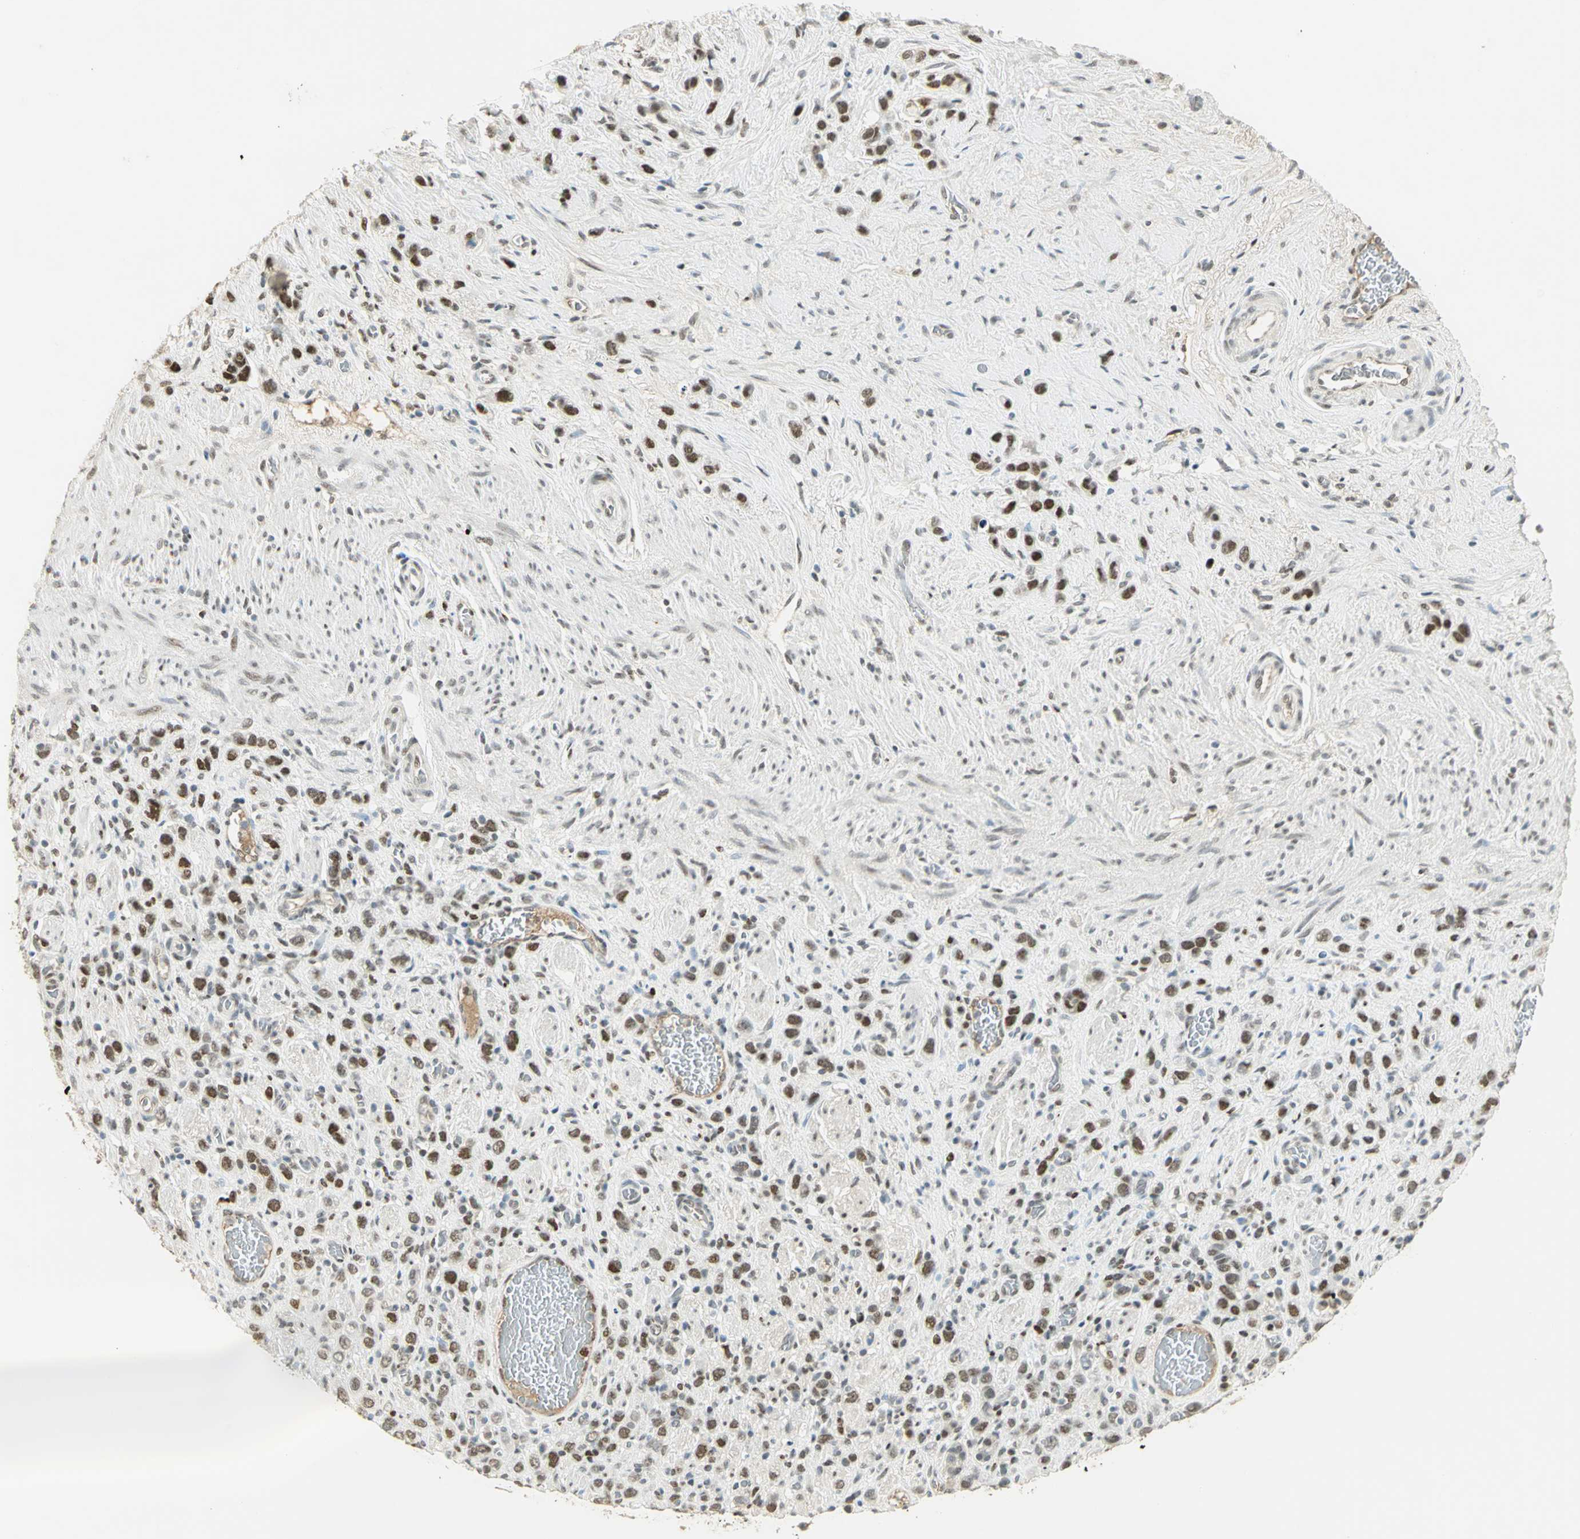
{"staining": {"intensity": "strong", "quantity": ">75%", "location": "nuclear"}, "tissue": "stomach cancer", "cell_type": "Tumor cells", "image_type": "cancer", "snomed": [{"axis": "morphology", "description": "Normal tissue, NOS"}, {"axis": "morphology", "description": "Adenocarcinoma, NOS"}, {"axis": "morphology", "description": "Adenocarcinoma, High grade"}, {"axis": "topography", "description": "Stomach, upper"}, {"axis": "topography", "description": "Stomach"}], "caption": "Protein analysis of stomach cancer (high-grade adenocarcinoma) tissue shows strong nuclear staining in approximately >75% of tumor cells.", "gene": "AK6", "patient": {"sex": "female", "age": 65}}